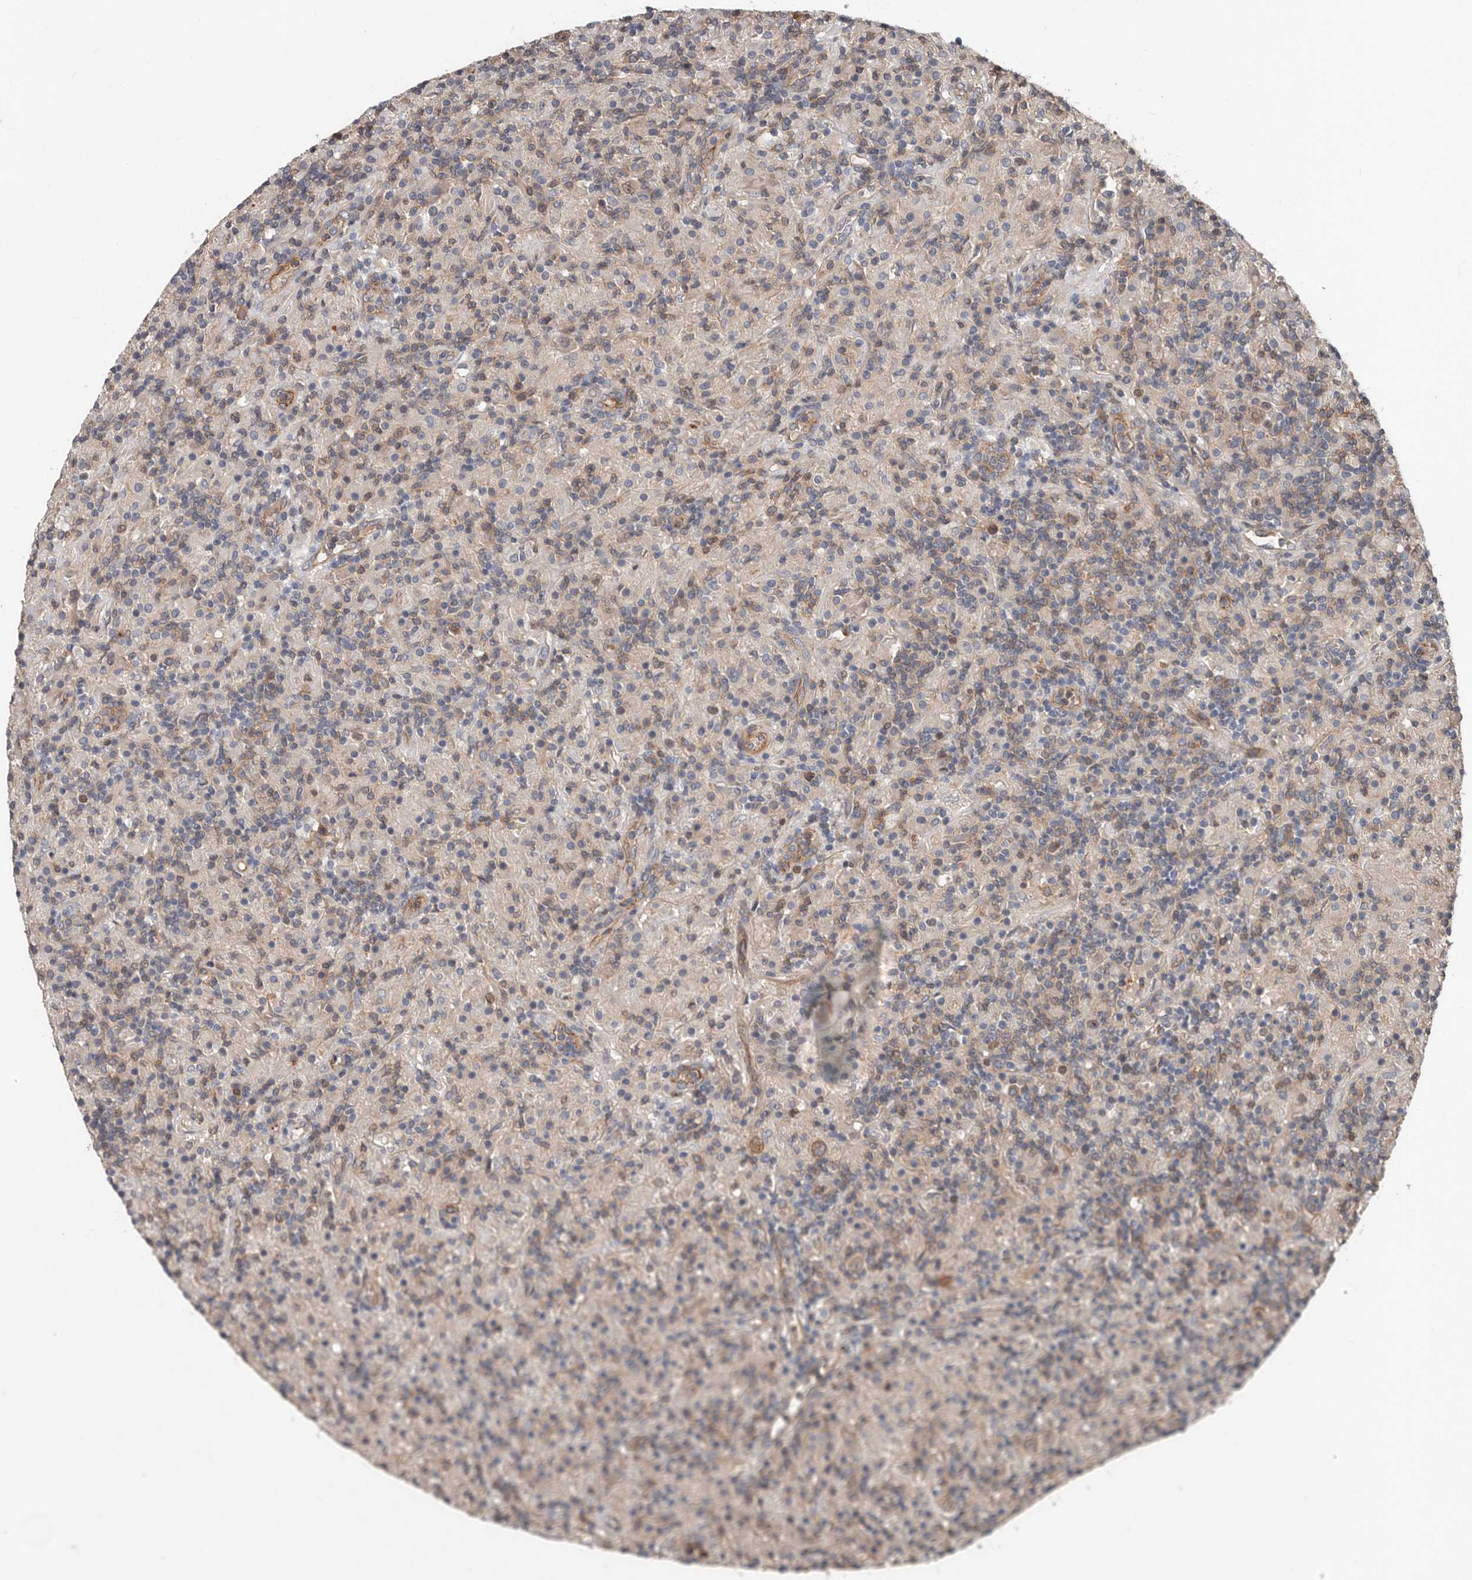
{"staining": {"intensity": "weak", "quantity": ">75%", "location": "cytoplasmic/membranous,nuclear"}, "tissue": "lymphoma", "cell_type": "Tumor cells", "image_type": "cancer", "snomed": [{"axis": "morphology", "description": "Hodgkin's disease, NOS"}, {"axis": "topography", "description": "Lymph node"}], "caption": "Human lymphoma stained for a protein (brown) exhibits weak cytoplasmic/membranous and nuclear positive expression in about >75% of tumor cells.", "gene": "PNRC2", "patient": {"sex": "male", "age": 70}}